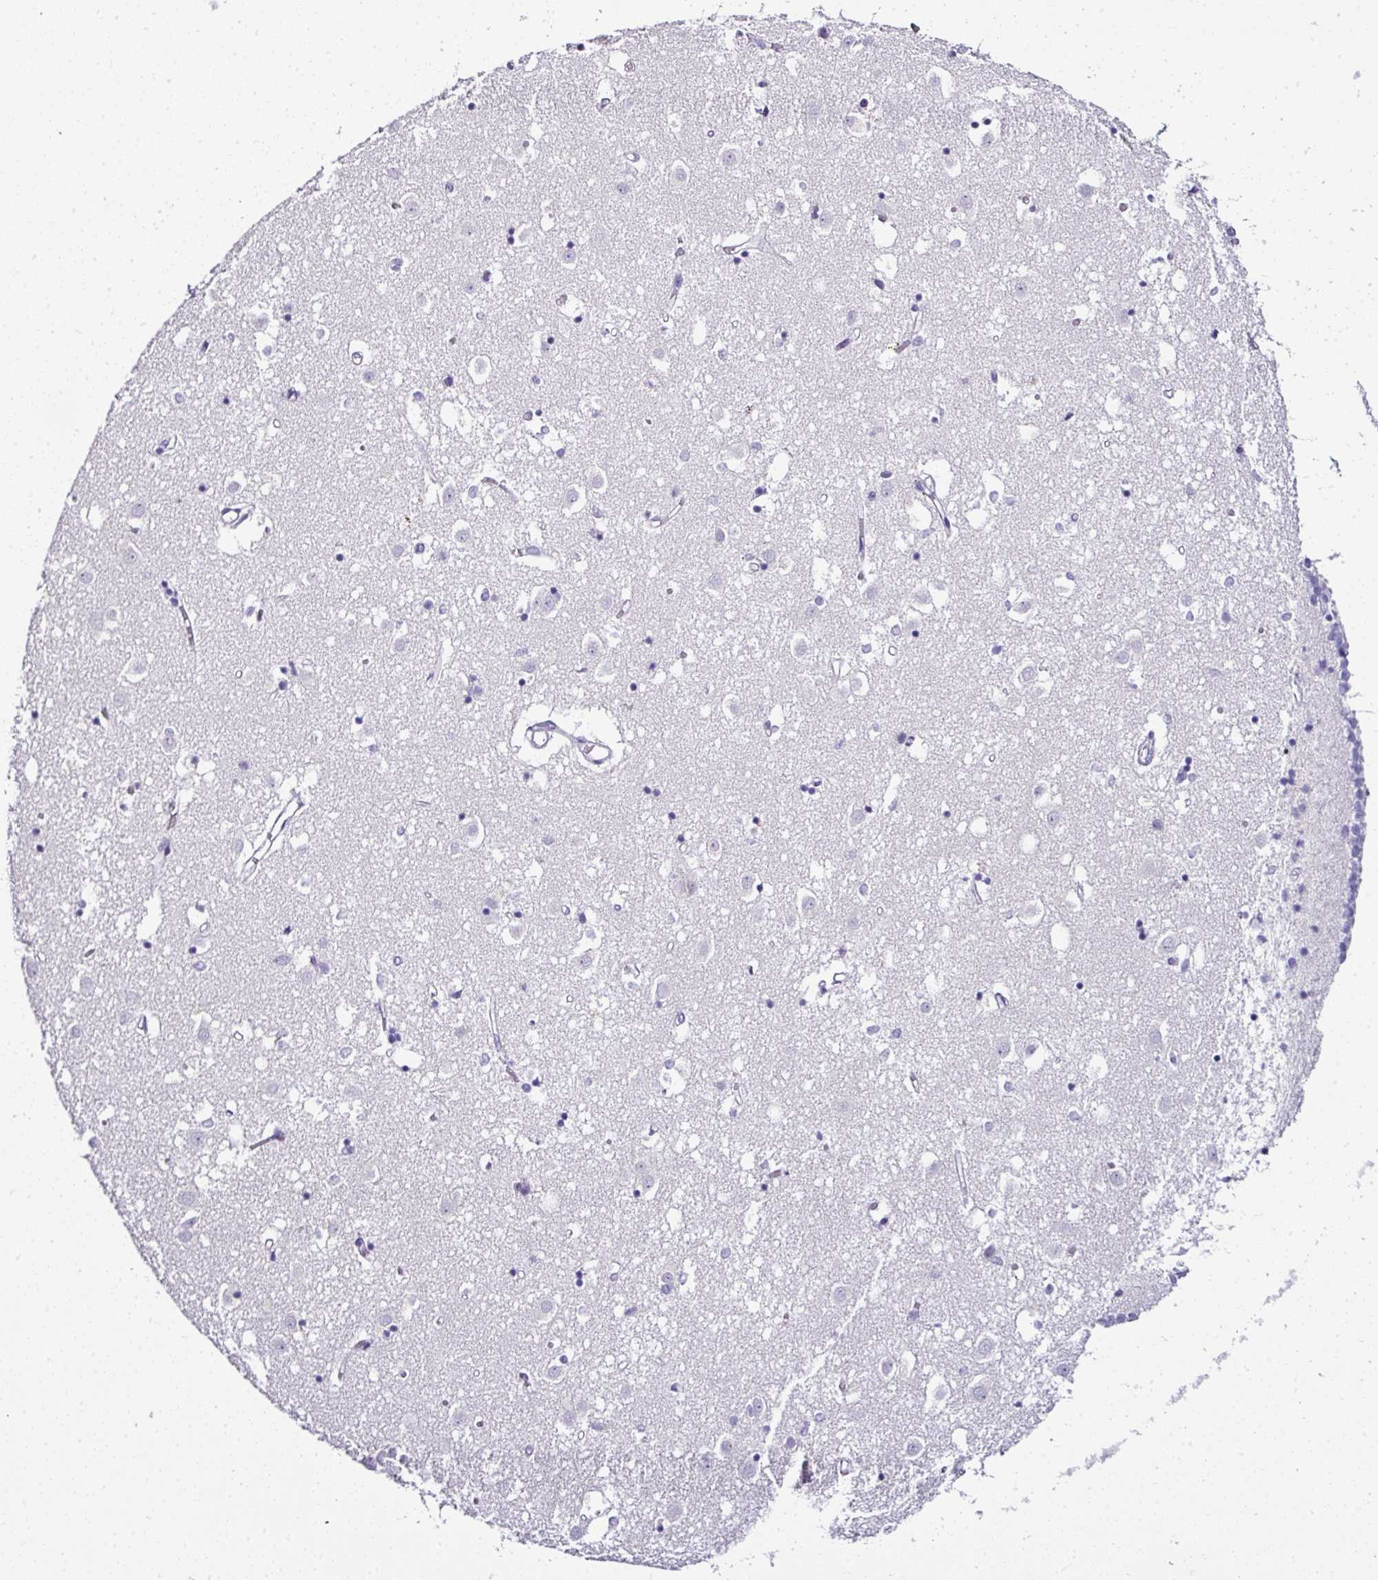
{"staining": {"intensity": "negative", "quantity": "none", "location": "none"}, "tissue": "caudate", "cell_type": "Glial cells", "image_type": "normal", "snomed": [{"axis": "morphology", "description": "Normal tissue, NOS"}, {"axis": "topography", "description": "Lateral ventricle wall"}], "caption": "Protein analysis of unremarkable caudate reveals no significant staining in glial cells.", "gene": "NAPSA", "patient": {"sex": "male", "age": 70}}